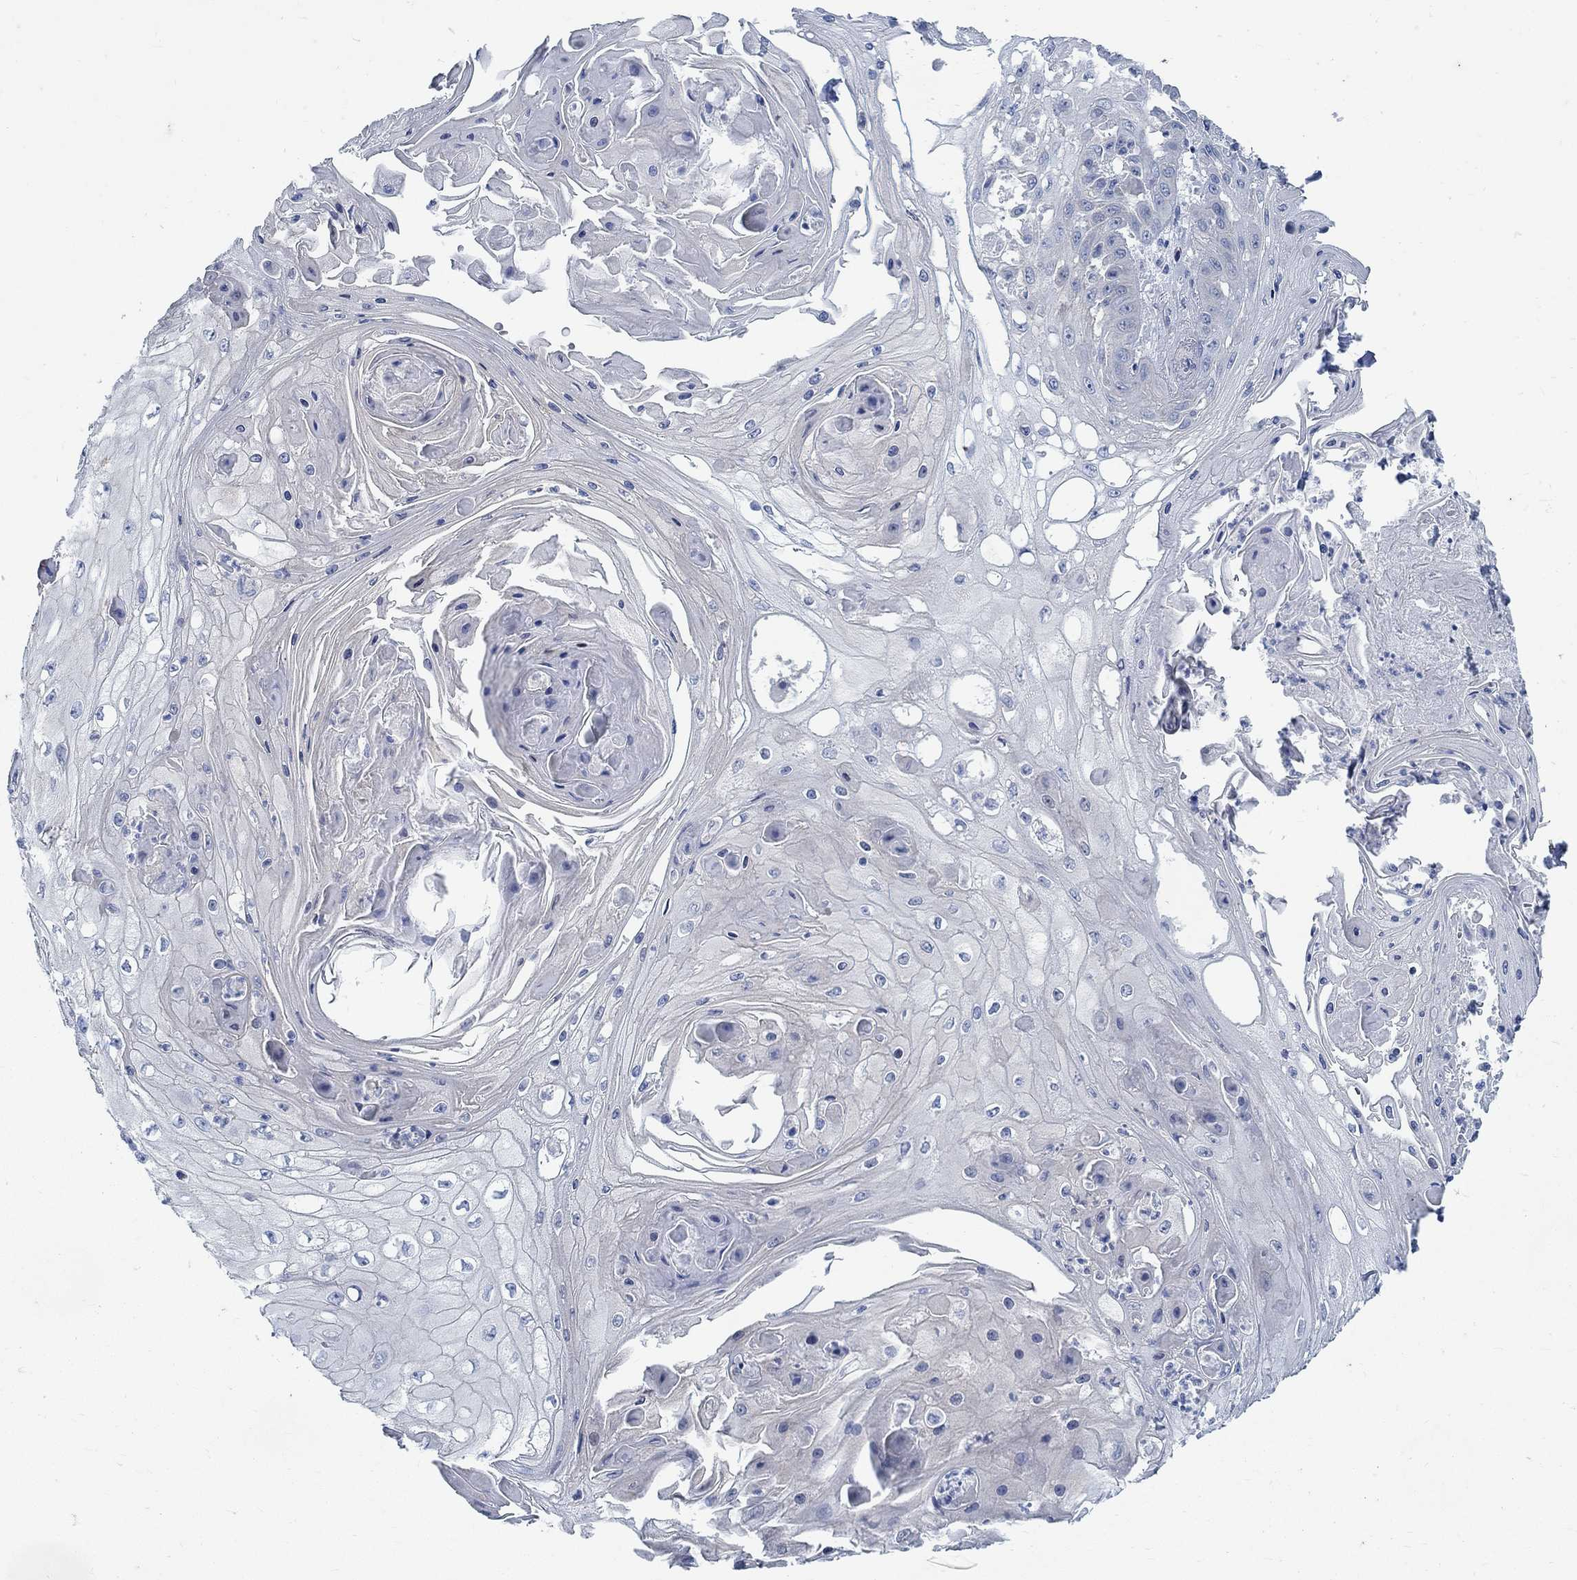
{"staining": {"intensity": "negative", "quantity": "none", "location": "none"}, "tissue": "skin cancer", "cell_type": "Tumor cells", "image_type": "cancer", "snomed": [{"axis": "morphology", "description": "Squamous cell carcinoma, NOS"}, {"axis": "topography", "description": "Skin"}], "caption": "An IHC micrograph of skin squamous cell carcinoma is shown. There is no staining in tumor cells of skin squamous cell carcinoma.", "gene": "TMEM198", "patient": {"sex": "male", "age": 70}}